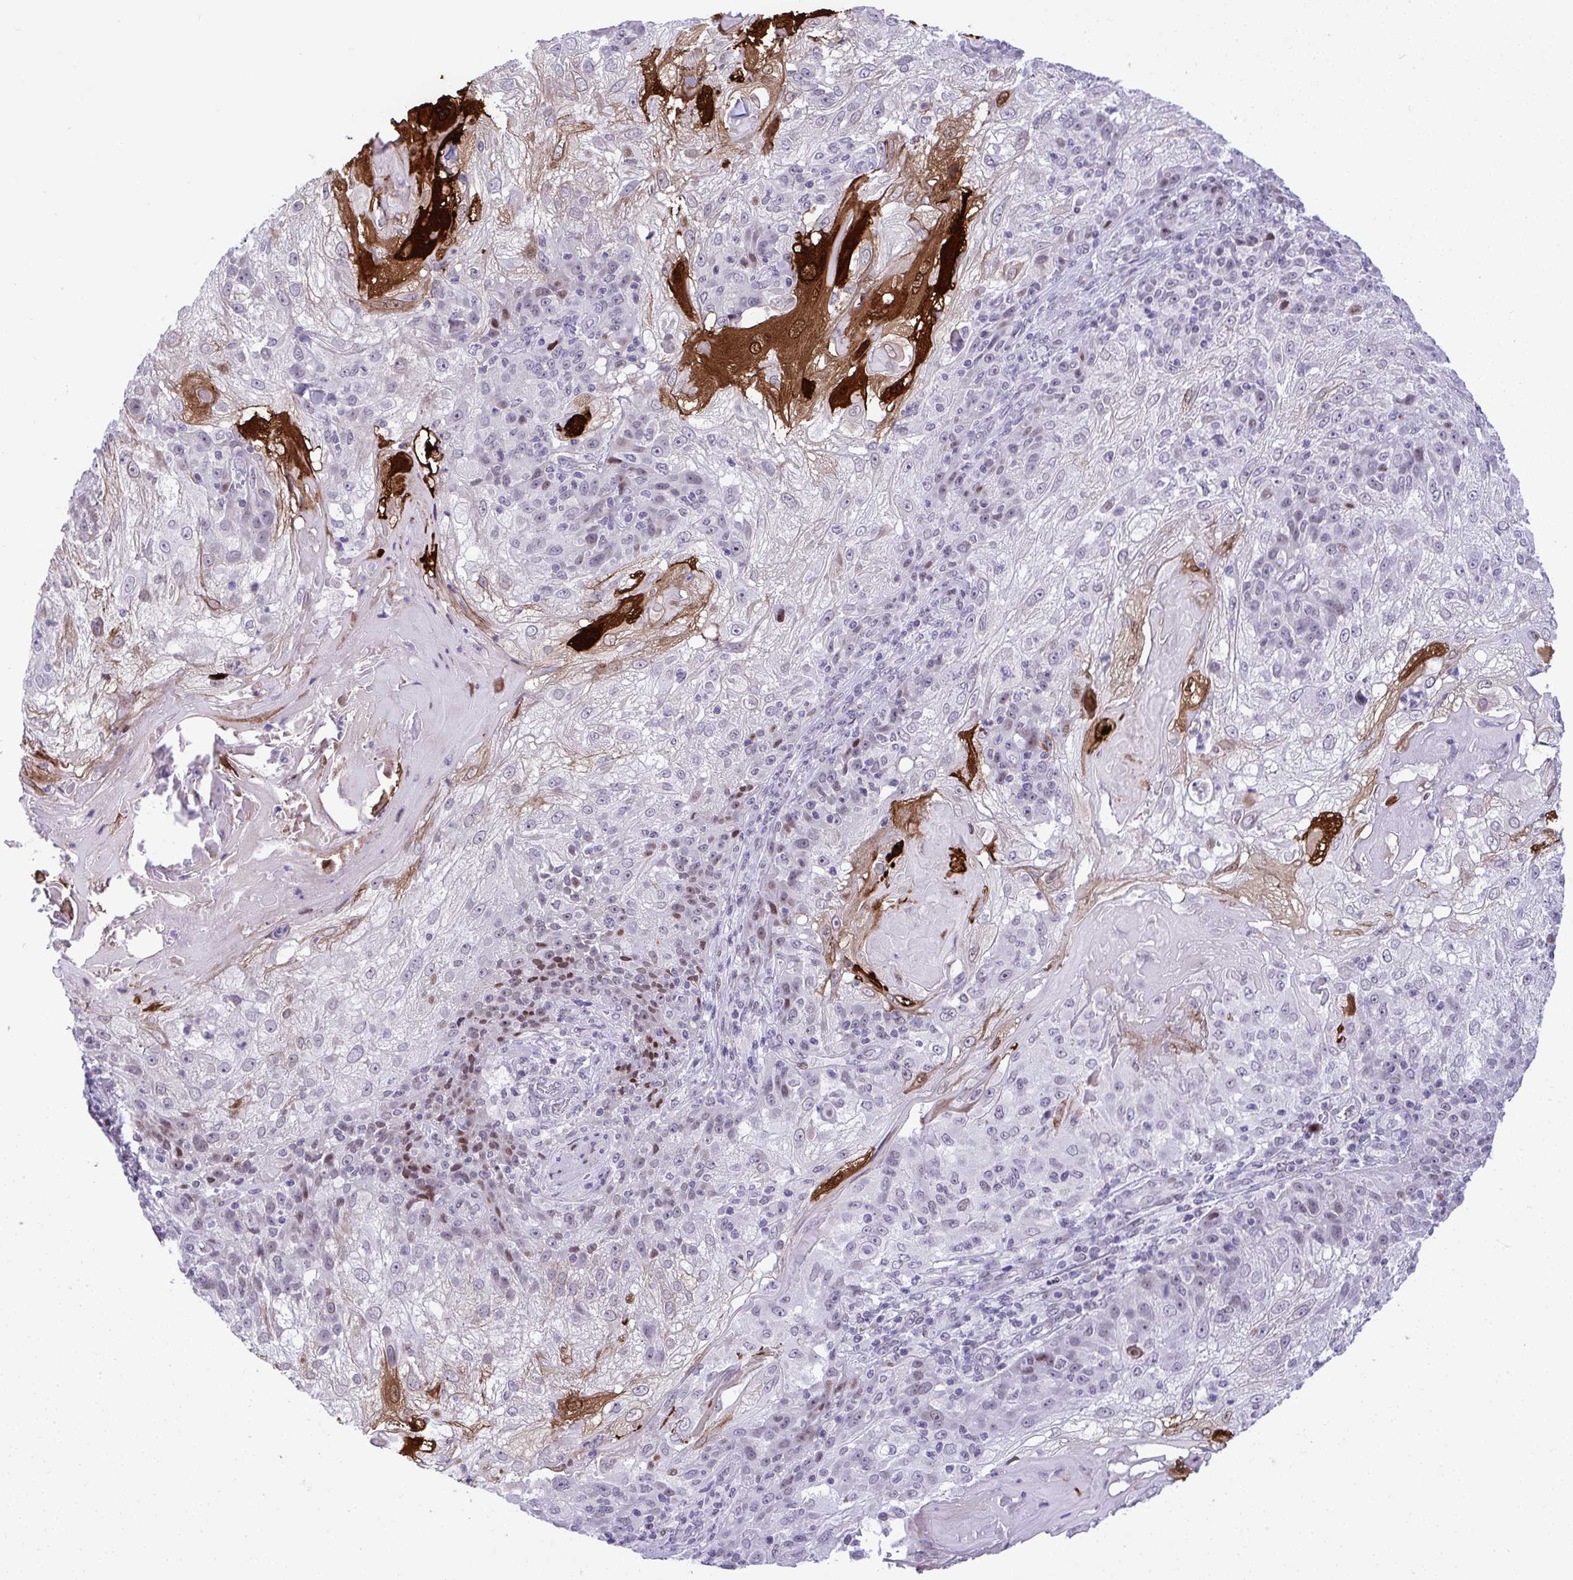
{"staining": {"intensity": "strong", "quantity": "<25%", "location": "cytoplasmic/membranous,nuclear"}, "tissue": "skin cancer", "cell_type": "Tumor cells", "image_type": "cancer", "snomed": [{"axis": "morphology", "description": "Normal tissue, NOS"}, {"axis": "morphology", "description": "Squamous cell carcinoma, NOS"}, {"axis": "topography", "description": "Skin"}], "caption": "Tumor cells show strong cytoplasmic/membranous and nuclear positivity in about <25% of cells in squamous cell carcinoma (skin).", "gene": "ZFHX3", "patient": {"sex": "female", "age": 83}}